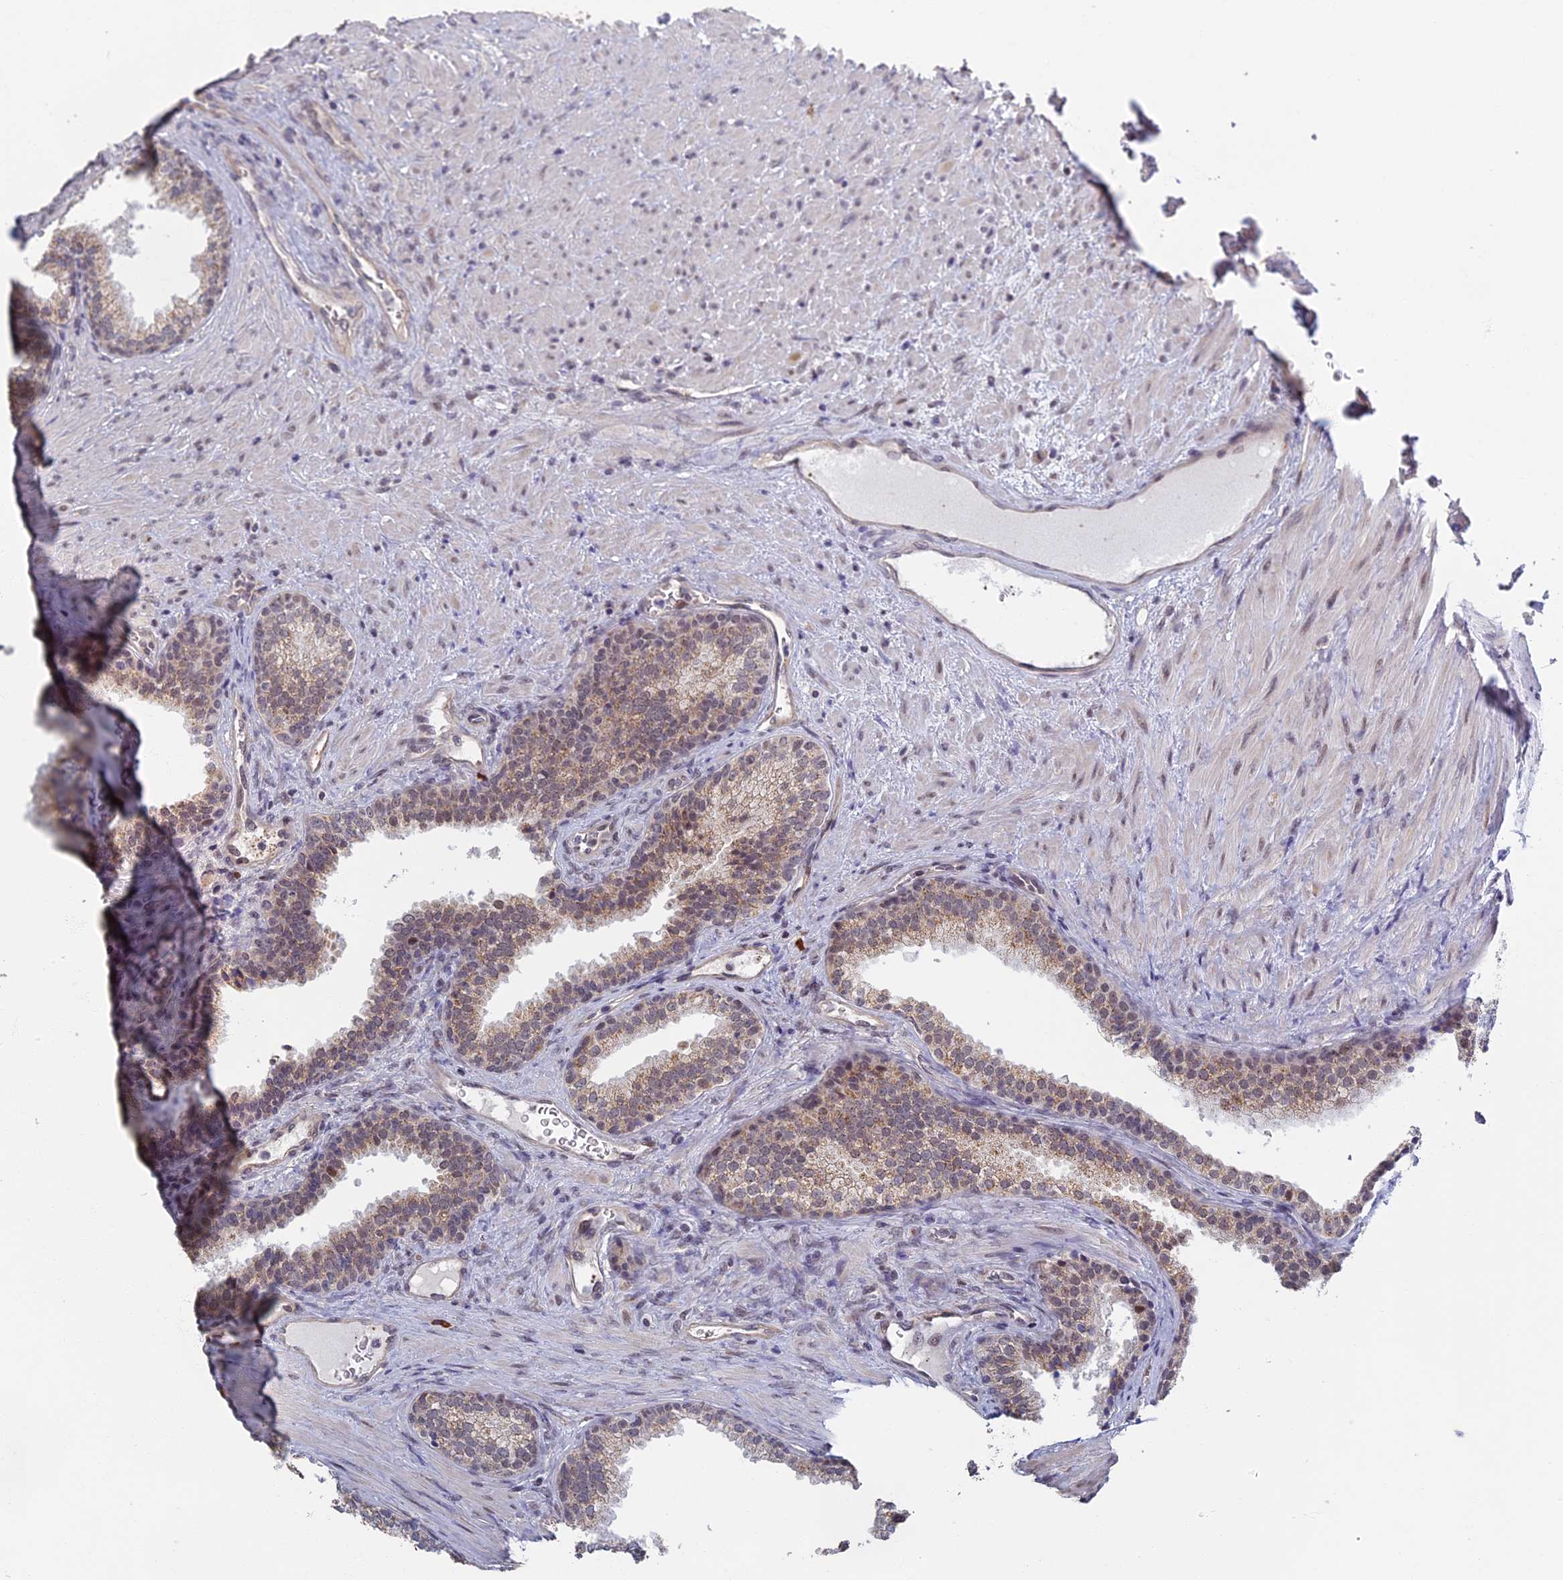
{"staining": {"intensity": "weak", "quantity": "25%-75%", "location": "cytoplasmic/membranous"}, "tissue": "prostate", "cell_type": "Glandular cells", "image_type": "normal", "snomed": [{"axis": "morphology", "description": "Normal tissue, NOS"}, {"axis": "topography", "description": "Prostate"}], "caption": "Immunohistochemistry of unremarkable prostate displays low levels of weak cytoplasmic/membranous staining in approximately 25%-75% of glandular cells.", "gene": "MORF4L1", "patient": {"sex": "male", "age": 76}}